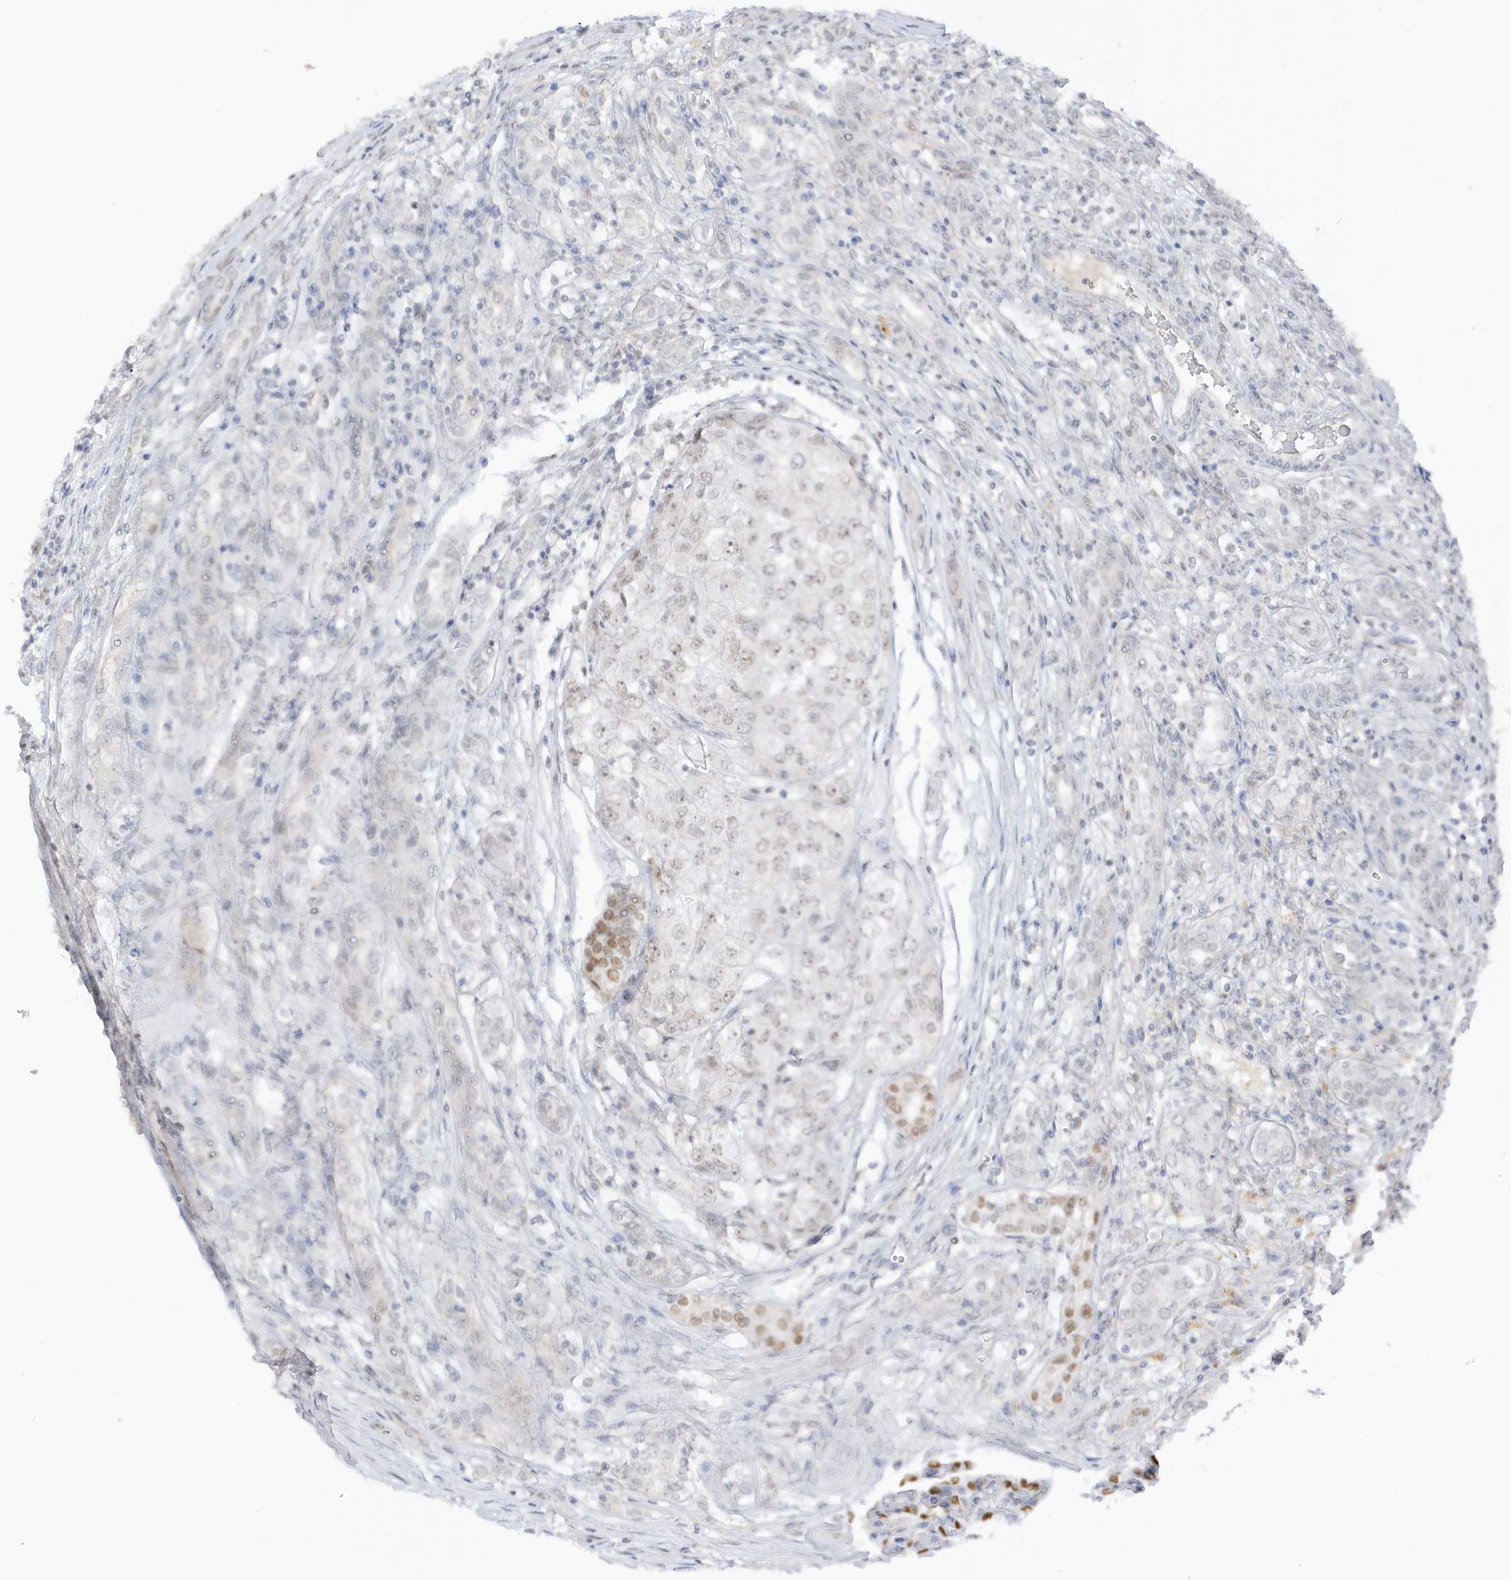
{"staining": {"intensity": "negative", "quantity": "none", "location": "none"}, "tissue": "renal cancer", "cell_type": "Tumor cells", "image_type": "cancer", "snomed": [{"axis": "morphology", "description": "Adenocarcinoma, NOS"}, {"axis": "topography", "description": "Kidney"}], "caption": "This photomicrograph is of renal cancer stained with immunohistochemistry (IHC) to label a protein in brown with the nuclei are counter-stained blue. There is no expression in tumor cells.", "gene": "MSL3", "patient": {"sex": "female", "age": 54}}